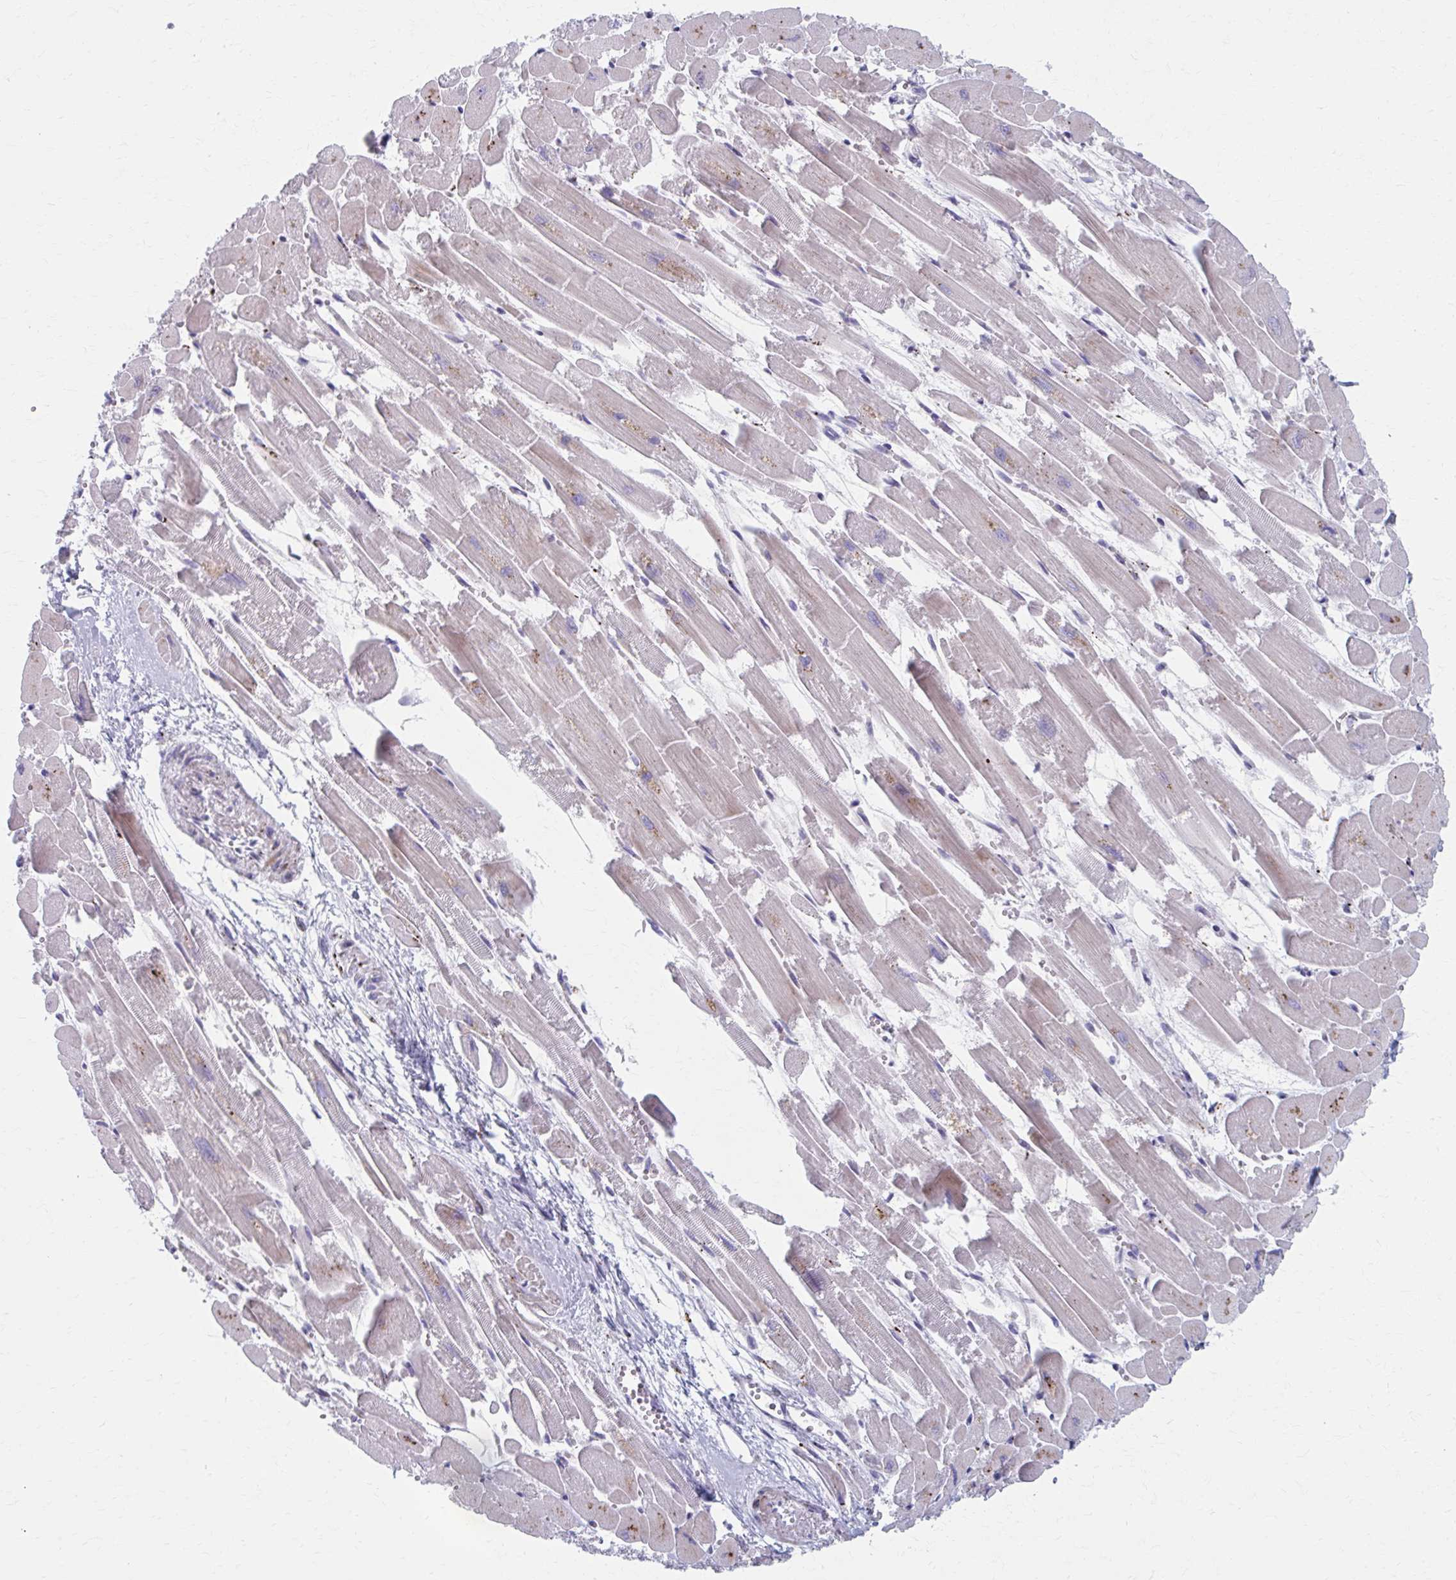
{"staining": {"intensity": "moderate", "quantity": "25%-75%", "location": "cytoplasmic/membranous"}, "tissue": "heart muscle", "cell_type": "Cardiomyocytes", "image_type": "normal", "snomed": [{"axis": "morphology", "description": "Normal tissue, NOS"}, {"axis": "topography", "description": "Heart"}], "caption": "Unremarkable heart muscle reveals moderate cytoplasmic/membranous positivity in approximately 25%-75% of cardiomyocytes.", "gene": "OLFM2", "patient": {"sex": "female", "age": 52}}